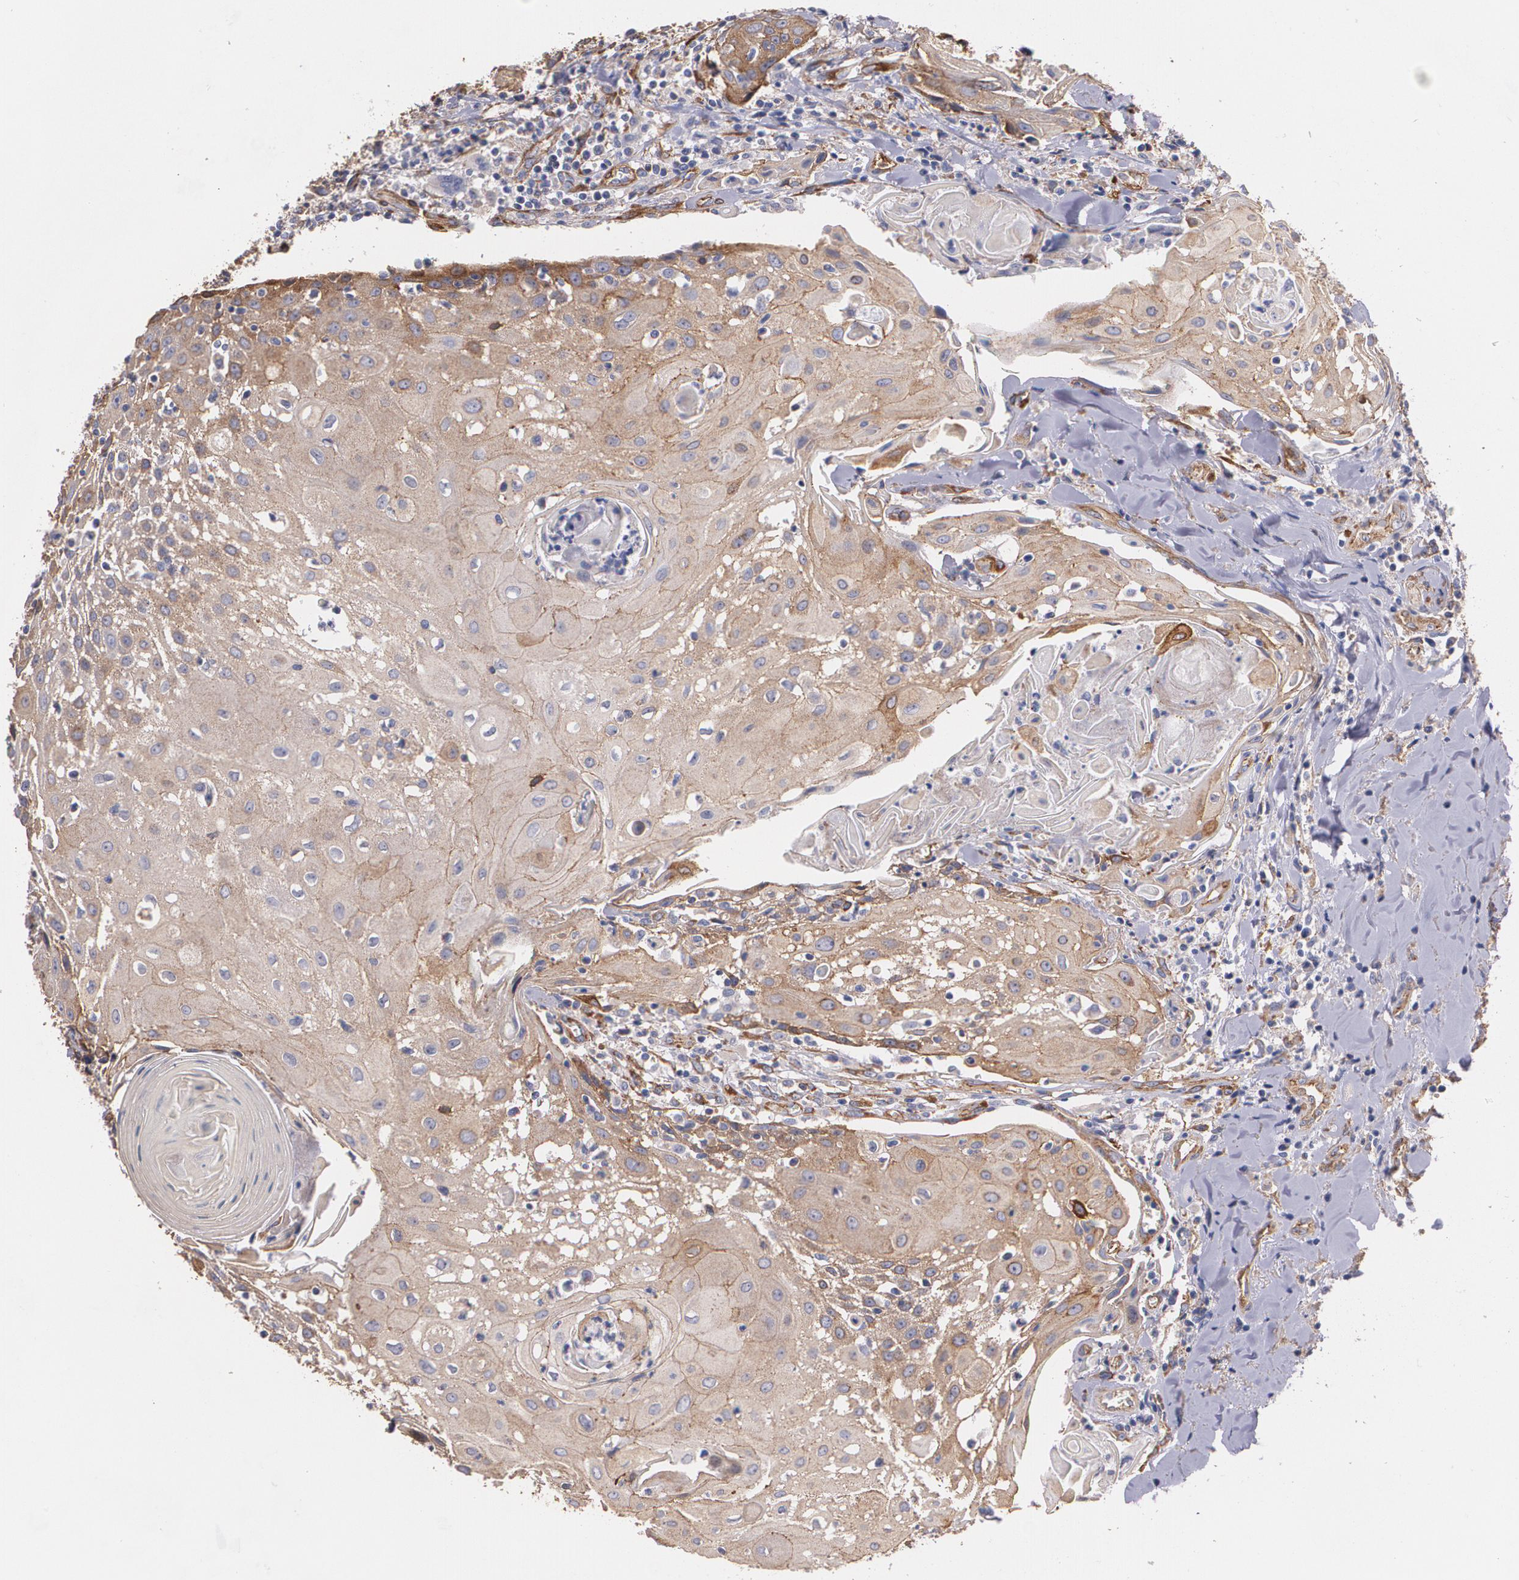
{"staining": {"intensity": "moderate", "quantity": ">75%", "location": "cytoplasmic/membranous"}, "tissue": "head and neck cancer", "cell_type": "Tumor cells", "image_type": "cancer", "snomed": [{"axis": "morphology", "description": "Squamous cell carcinoma, NOS"}, {"axis": "topography", "description": "Oral tissue"}, {"axis": "topography", "description": "Head-Neck"}], "caption": "Immunohistochemistry (IHC) (DAB) staining of squamous cell carcinoma (head and neck) reveals moderate cytoplasmic/membranous protein positivity in approximately >75% of tumor cells. Immunohistochemistry (IHC) stains the protein in brown and the nuclei are stained blue.", "gene": "TJP1", "patient": {"sex": "female", "age": 82}}